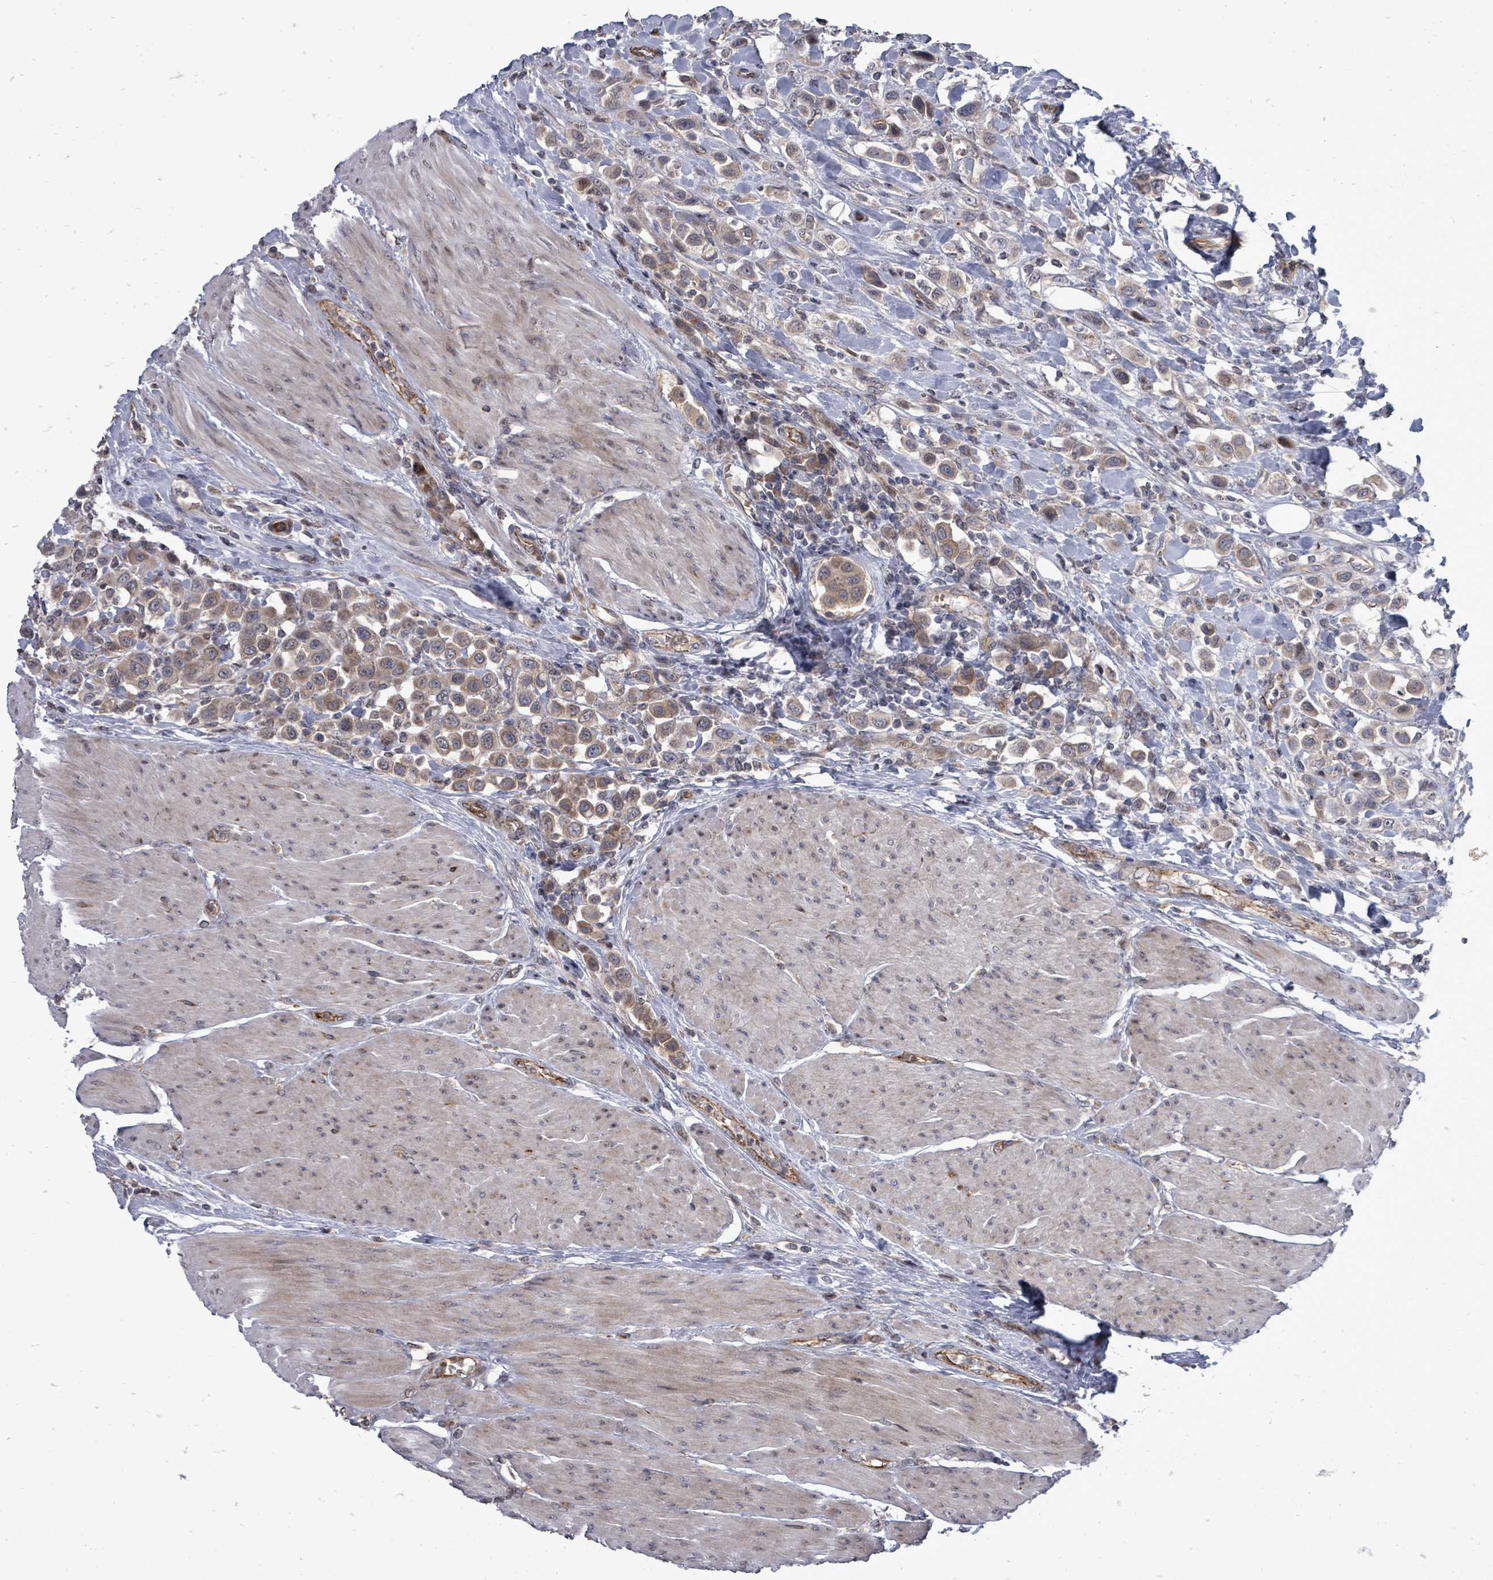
{"staining": {"intensity": "moderate", "quantity": ">75%", "location": "cytoplasmic/membranous"}, "tissue": "urothelial cancer", "cell_type": "Tumor cells", "image_type": "cancer", "snomed": [{"axis": "morphology", "description": "Urothelial carcinoma, High grade"}, {"axis": "topography", "description": "Urinary bladder"}], "caption": "An immunohistochemistry (IHC) image of neoplastic tissue is shown. Protein staining in brown shows moderate cytoplasmic/membranous positivity in urothelial cancer within tumor cells.", "gene": "RALGAPB", "patient": {"sex": "male", "age": 50}}